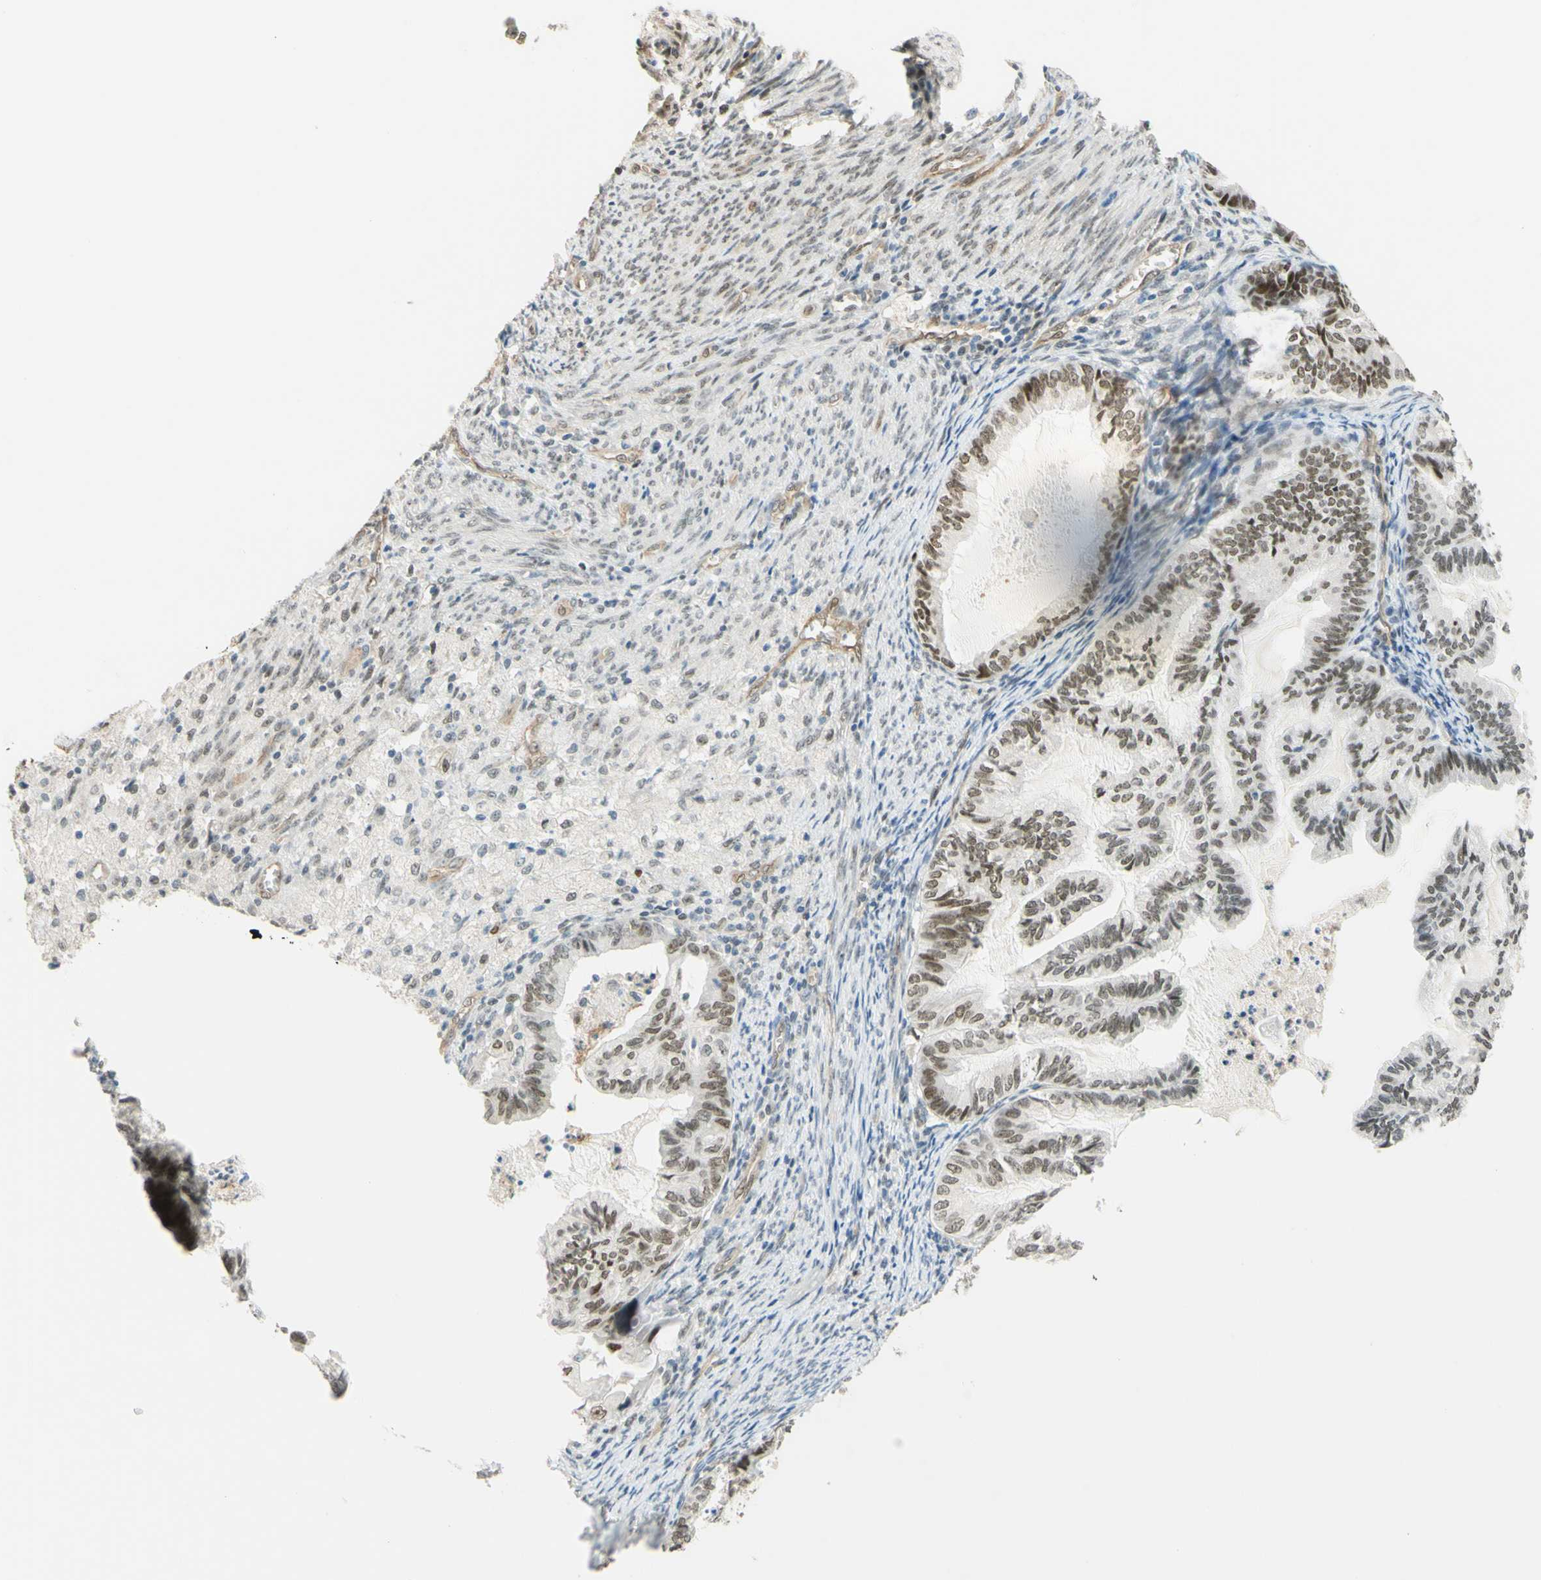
{"staining": {"intensity": "moderate", "quantity": ">75%", "location": "nuclear"}, "tissue": "cervical cancer", "cell_type": "Tumor cells", "image_type": "cancer", "snomed": [{"axis": "morphology", "description": "Normal tissue, NOS"}, {"axis": "morphology", "description": "Adenocarcinoma, NOS"}, {"axis": "topography", "description": "Cervix"}, {"axis": "topography", "description": "Endometrium"}], "caption": "High-power microscopy captured an IHC micrograph of cervical adenocarcinoma, revealing moderate nuclear staining in approximately >75% of tumor cells.", "gene": "POLB", "patient": {"sex": "female", "age": 86}}